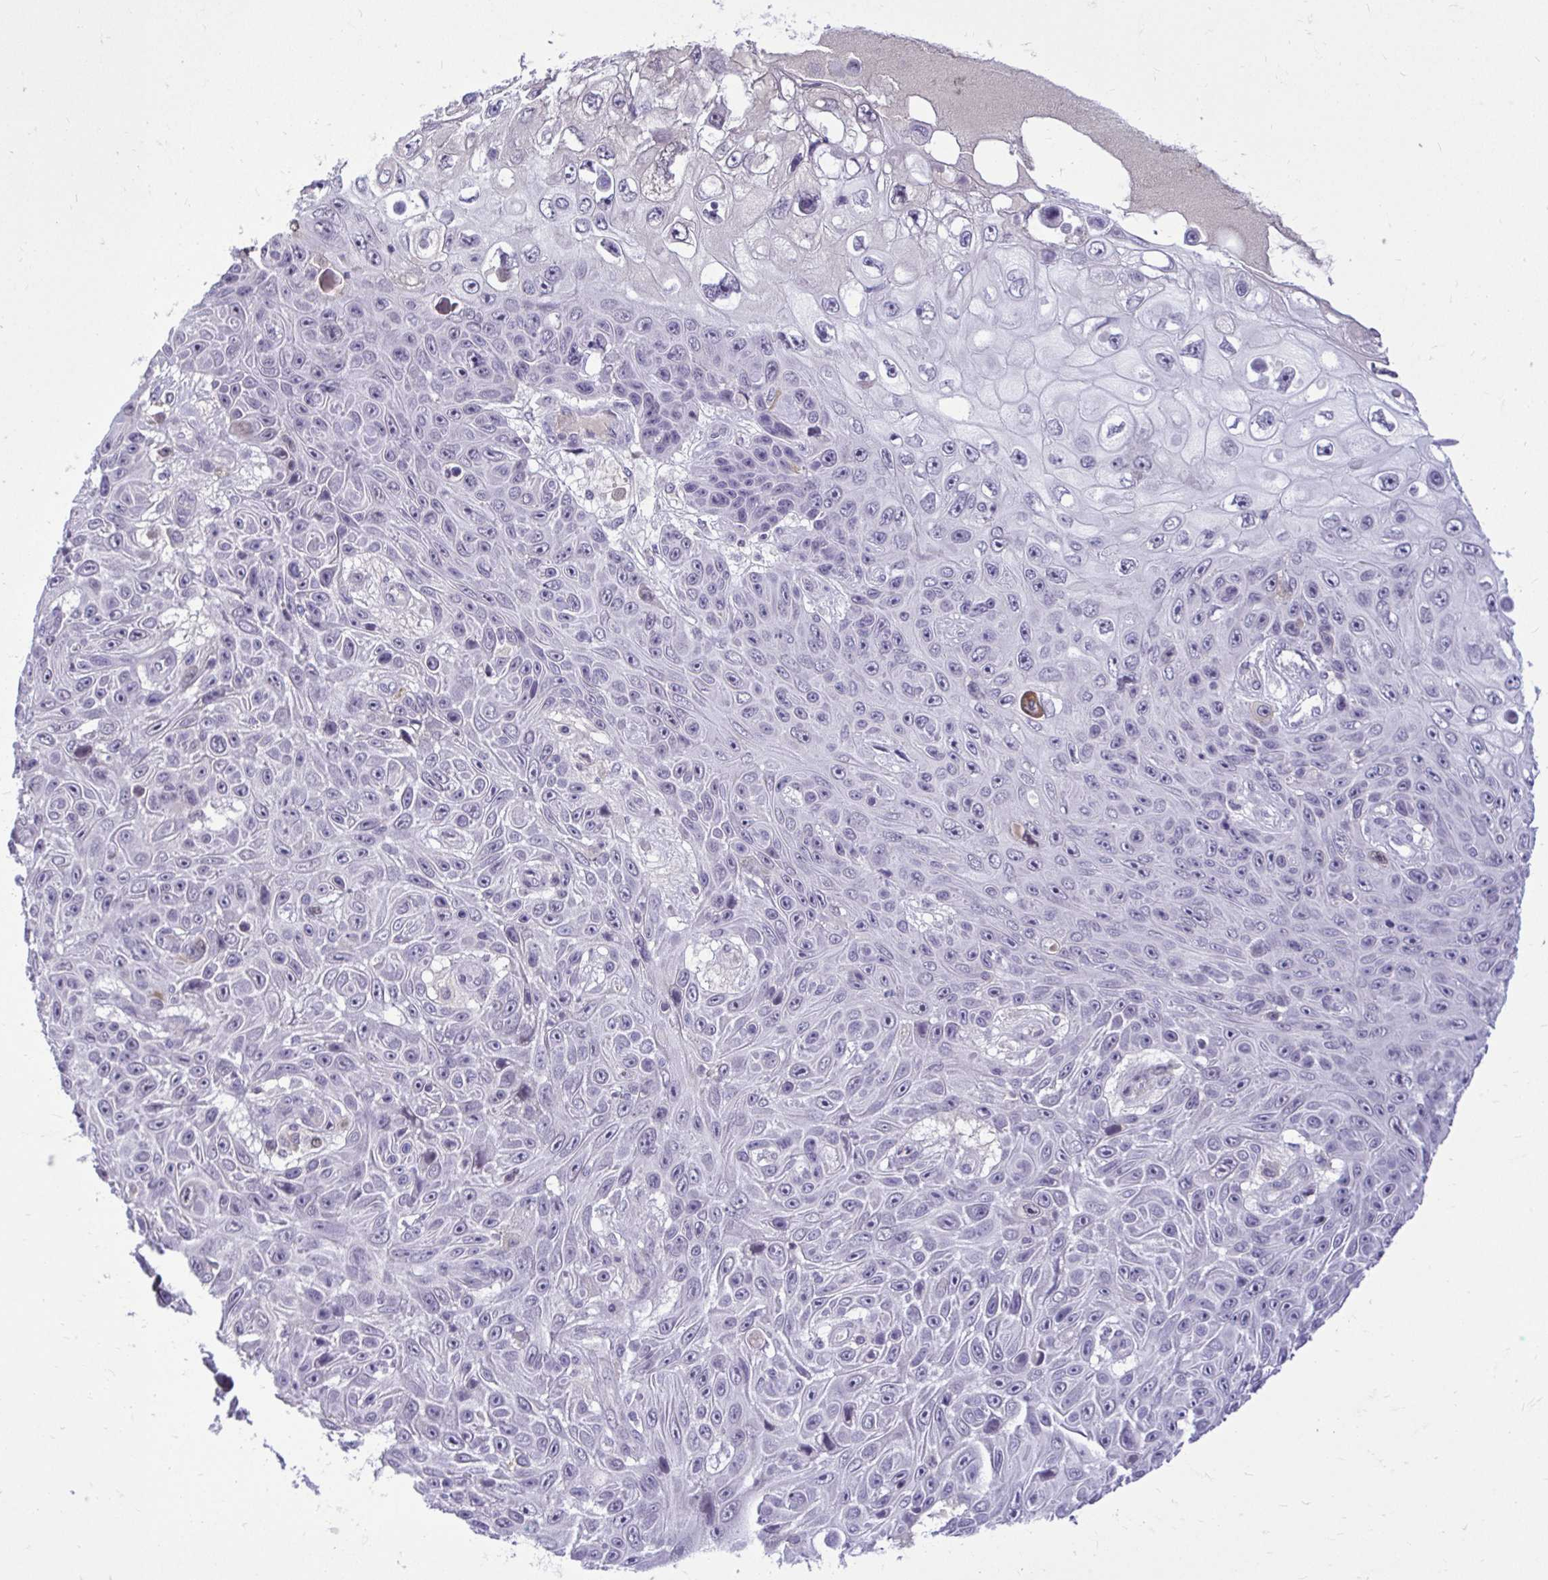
{"staining": {"intensity": "negative", "quantity": "none", "location": "none"}, "tissue": "skin cancer", "cell_type": "Tumor cells", "image_type": "cancer", "snomed": [{"axis": "morphology", "description": "Squamous cell carcinoma, NOS"}, {"axis": "topography", "description": "Skin"}], "caption": "Human skin squamous cell carcinoma stained for a protein using immunohistochemistry (IHC) displays no staining in tumor cells.", "gene": "CDC20", "patient": {"sex": "male", "age": 82}}